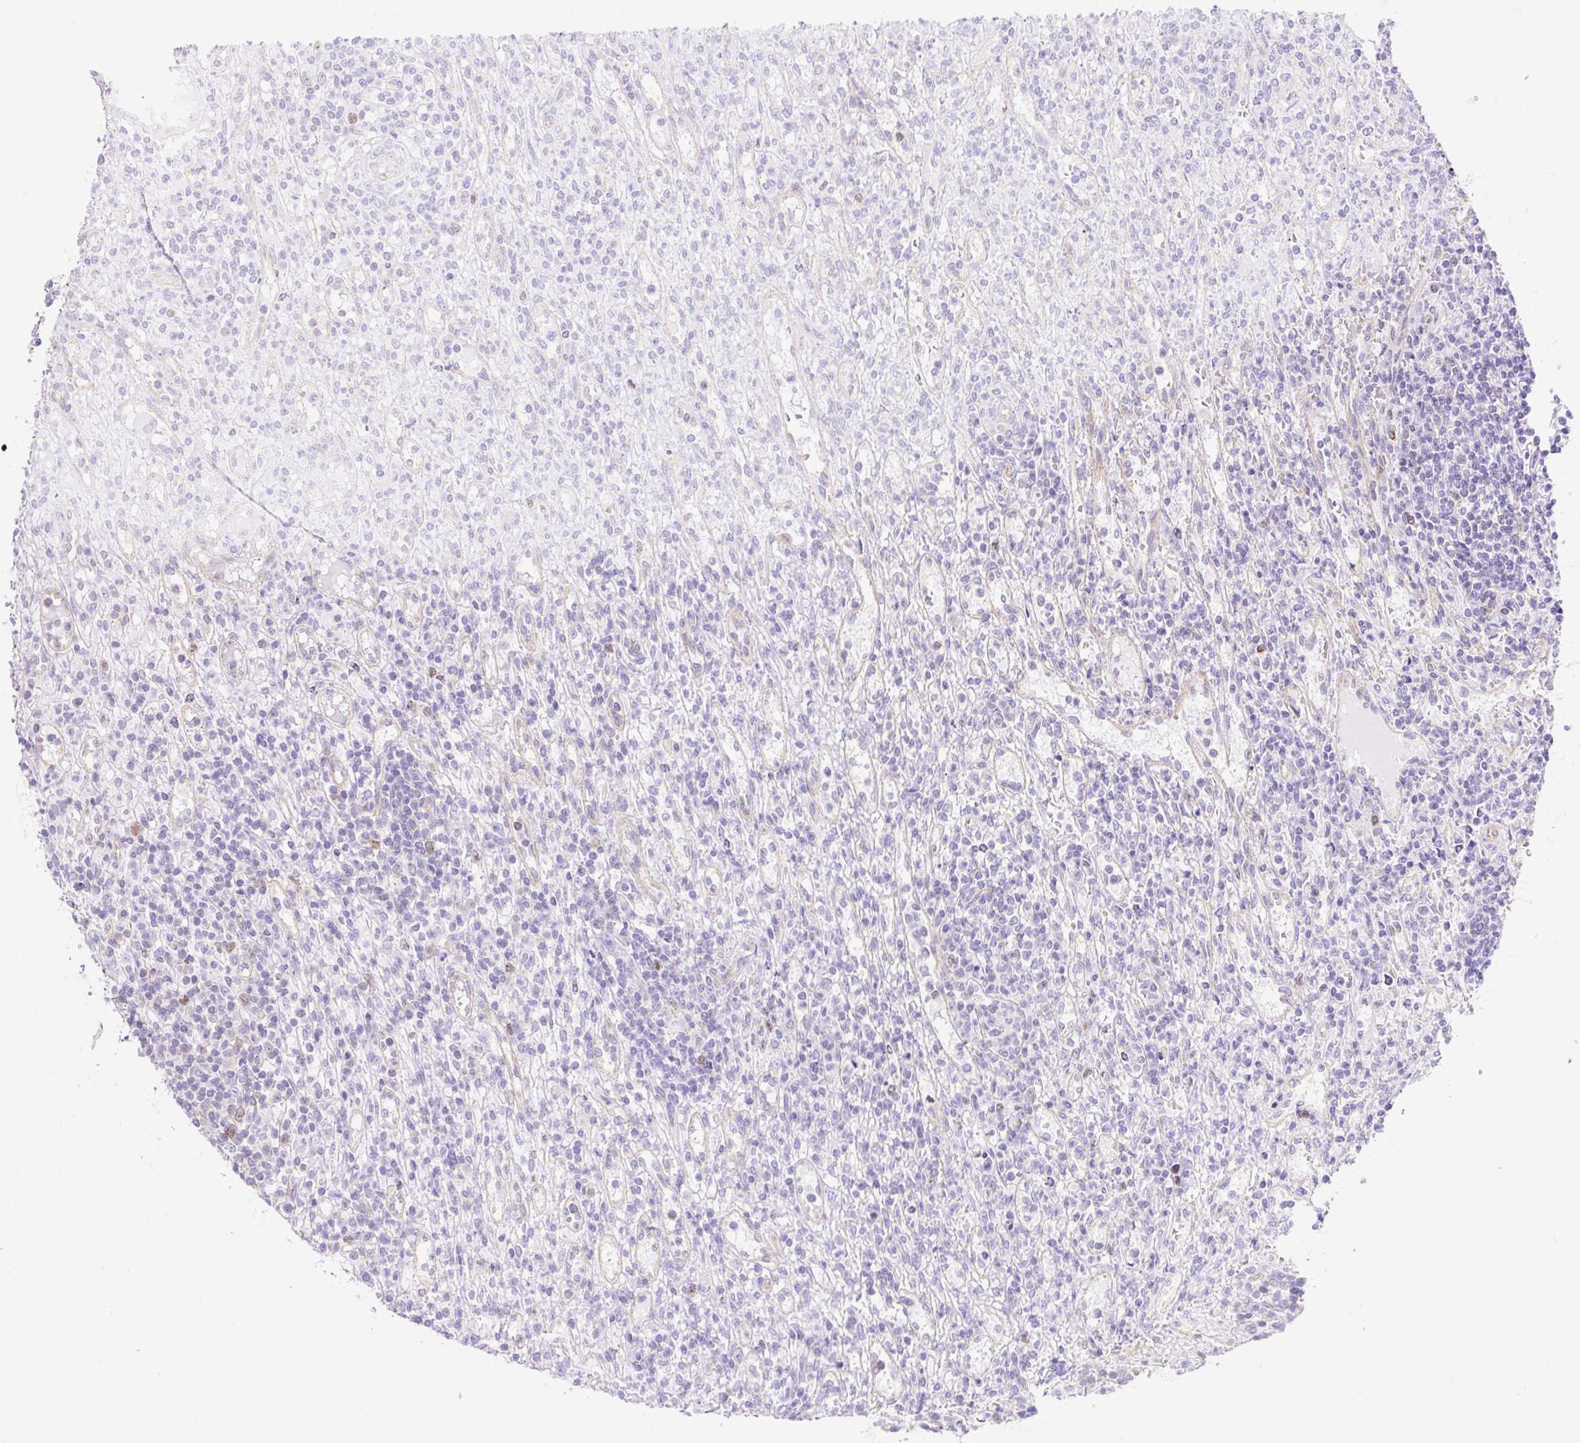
{"staining": {"intensity": "negative", "quantity": "none", "location": "none"}, "tissue": "lymphoma", "cell_type": "Tumor cells", "image_type": "cancer", "snomed": [{"axis": "morphology", "description": "Malignant lymphoma, non-Hodgkin's type, Low grade"}, {"axis": "topography", "description": "Spleen"}], "caption": "The immunohistochemistry (IHC) histopathology image has no significant positivity in tumor cells of malignant lymphoma, non-Hodgkin's type (low-grade) tissue.", "gene": "HIP1R", "patient": {"sex": "male", "age": 76}}